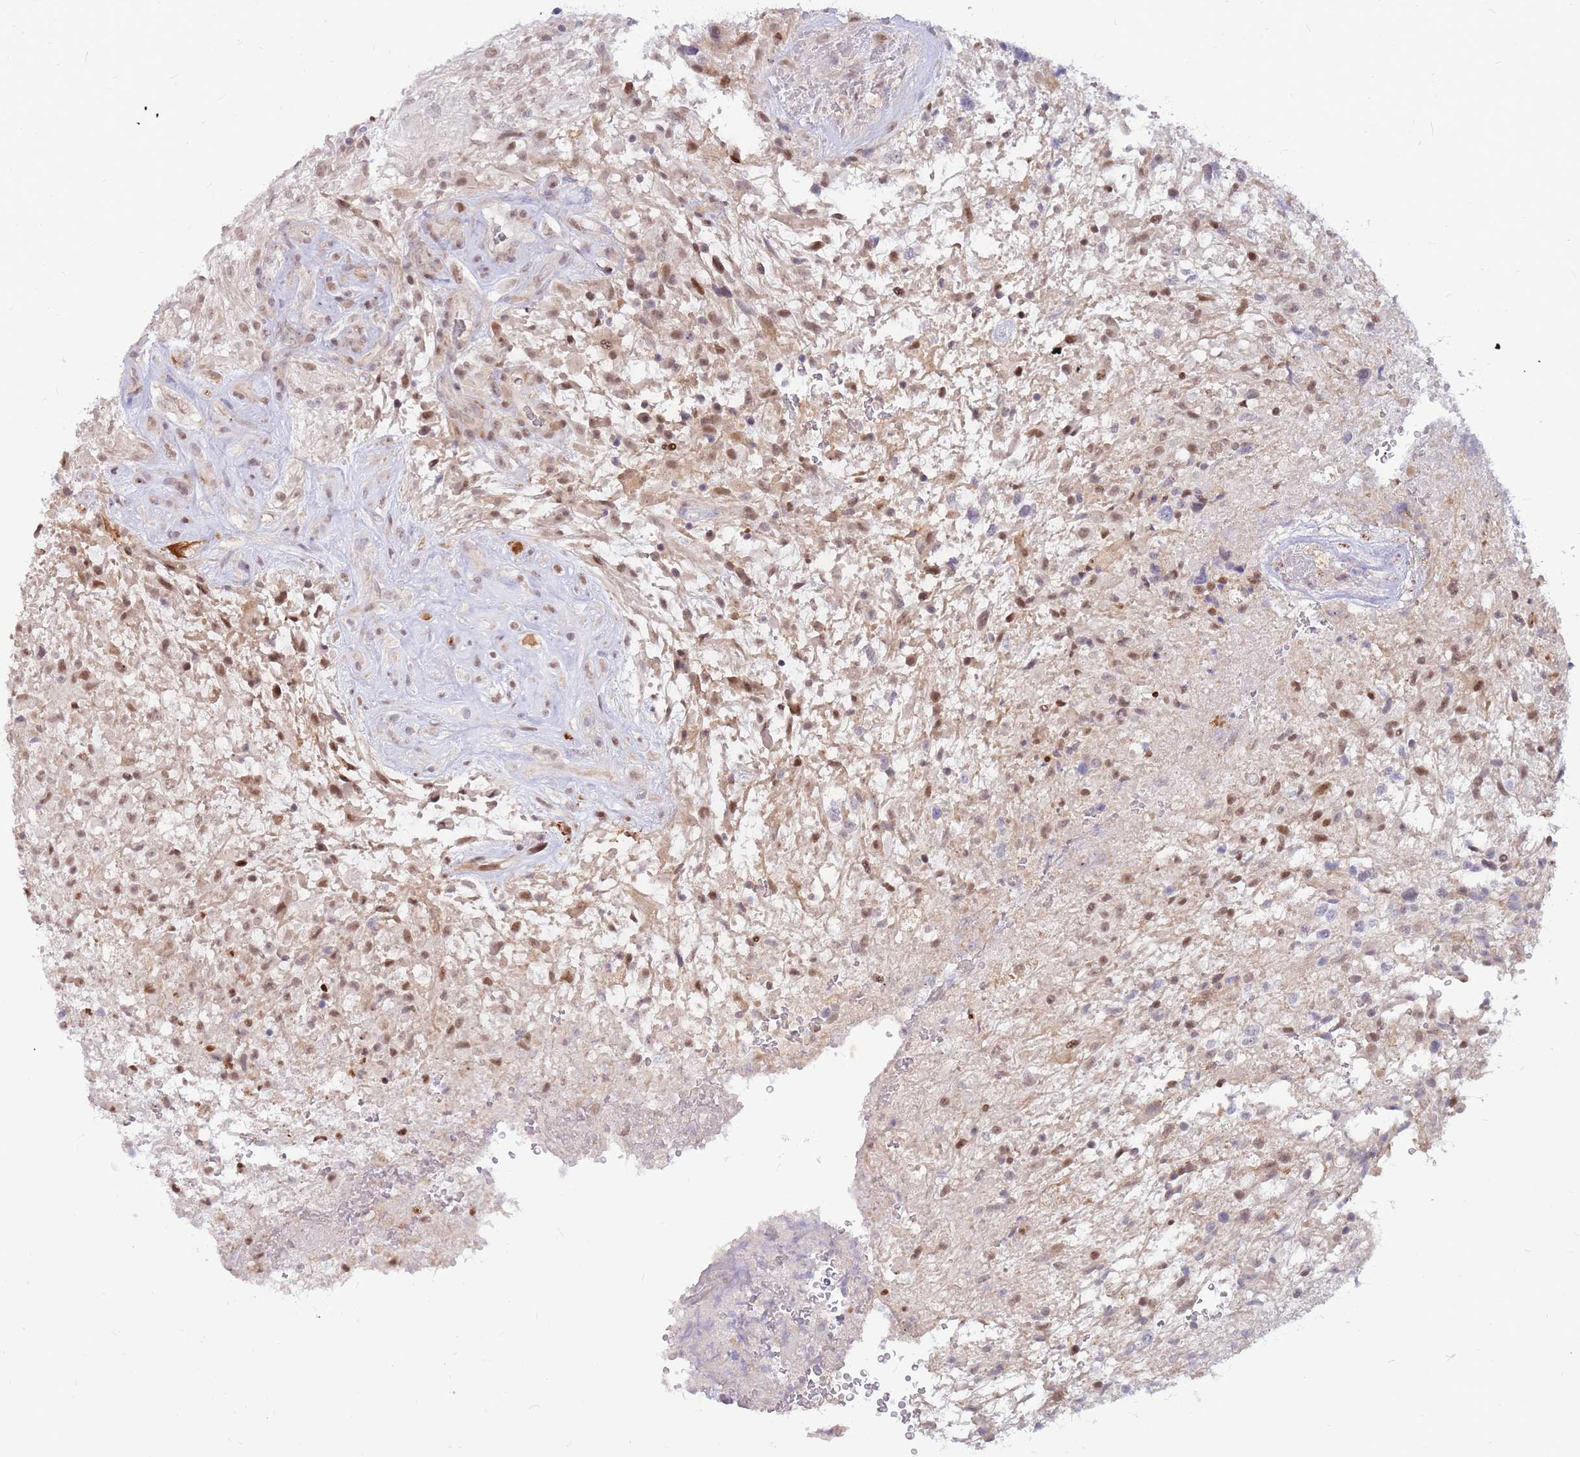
{"staining": {"intensity": "moderate", "quantity": "25%-75%", "location": "nuclear"}, "tissue": "glioma", "cell_type": "Tumor cells", "image_type": "cancer", "snomed": [{"axis": "morphology", "description": "Glioma, malignant, High grade"}, {"axis": "topography", "description": "Brain"}], "caption": "Glioma tissue exhibits moderate nuclear expression in approximately 25%-75% of tumor cells, visualized by immunohistochemistry.", "gene": "ERICH6B", "patient": {"sex": "male", "age": 56}}